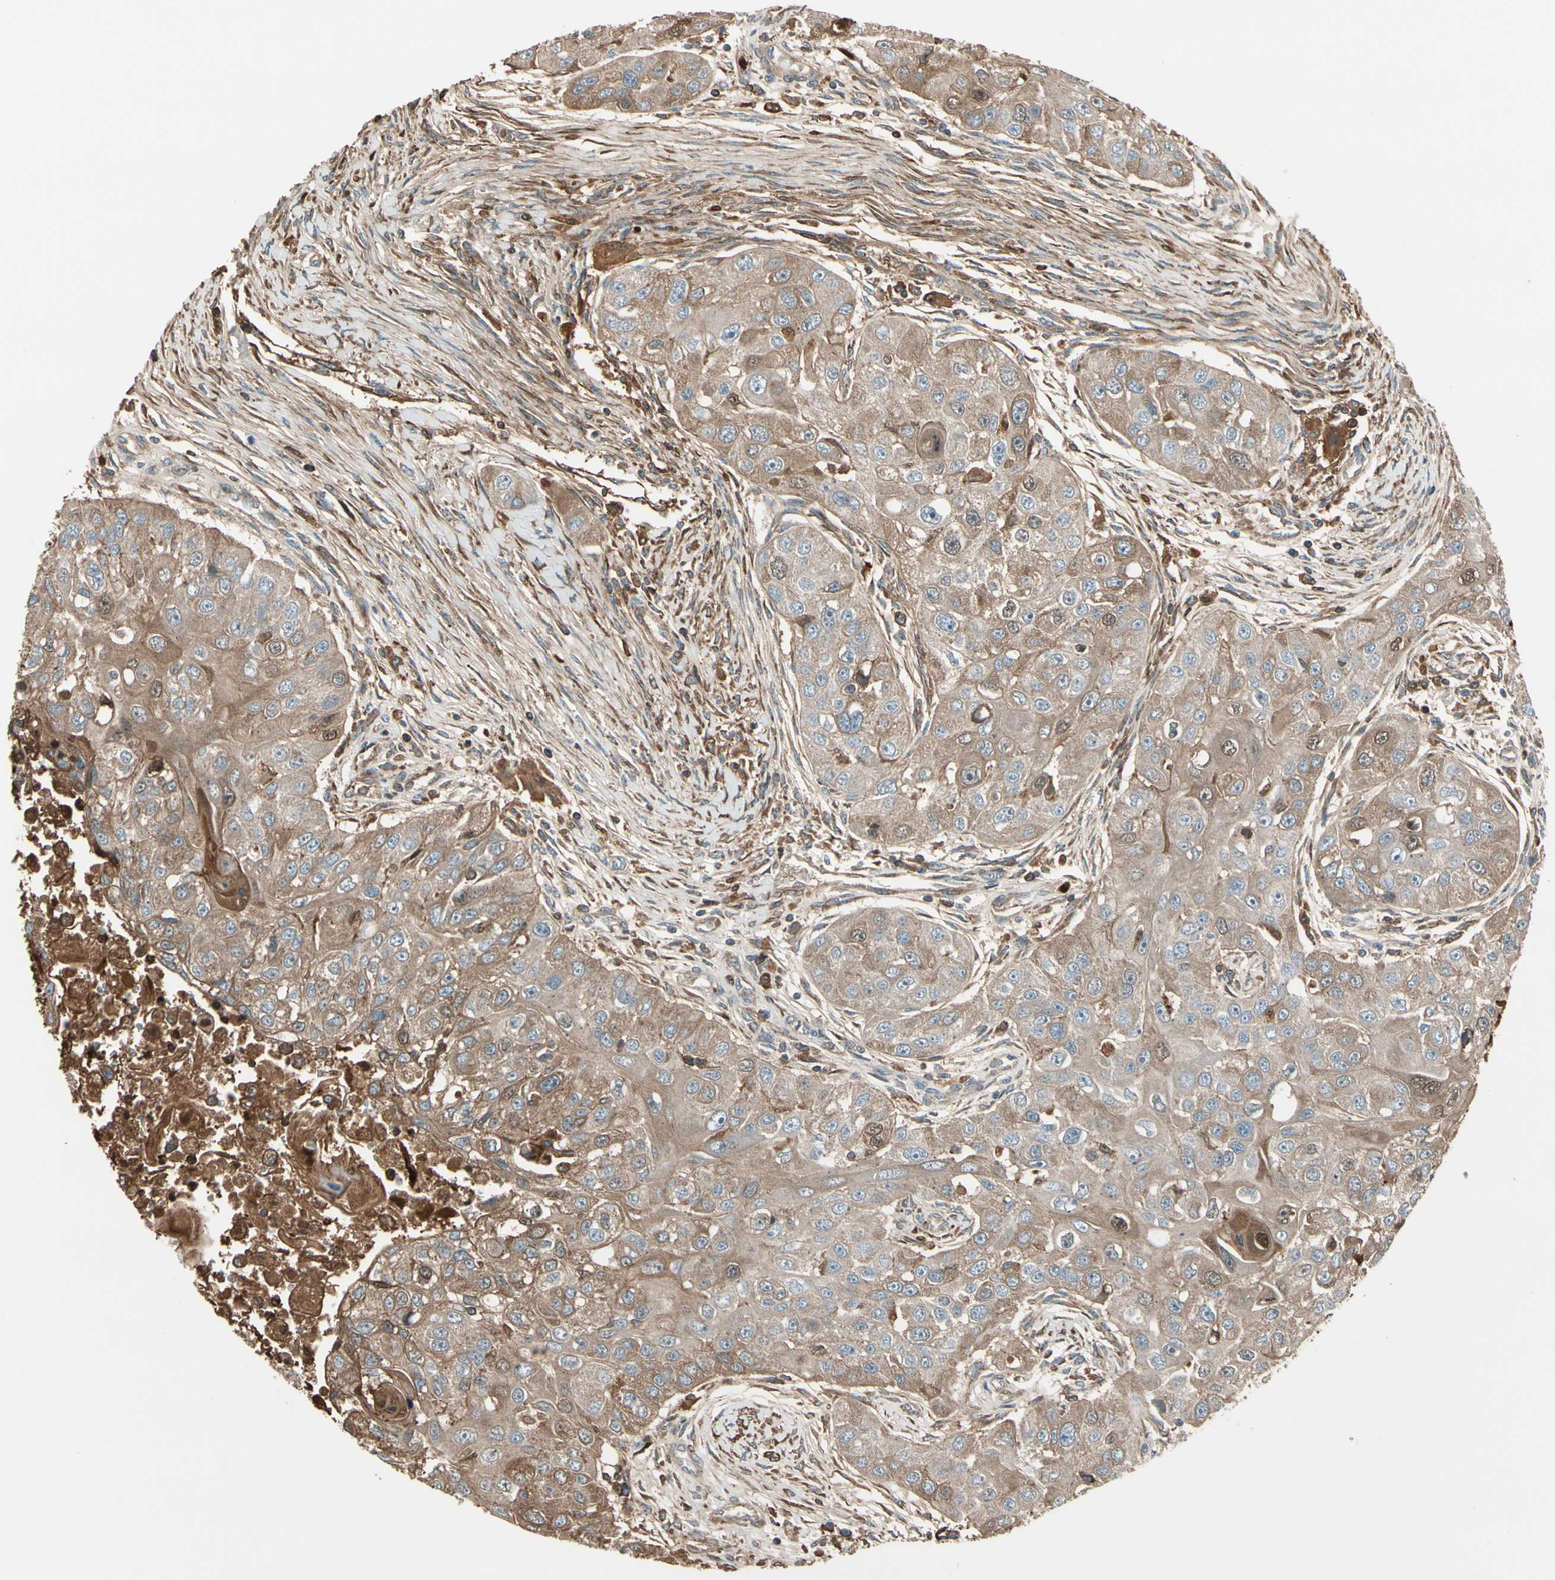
{"staining": {"intensity": "weak", "quantity": ">75%", "location": "cytoplasmic/membranous"}, "tissue": "head and neck cancer", "cell_type": "Tumor cells", "image_type": "cancer", "snomed": [{"axis": "morphology", "description": "Normal tissue, NOS"}, {"axis": "morphology", "description": "Squamous cell carcinoma, NOS"}, {"axis": "topography", "description": "Skeletal muscle"}, {"axis": "topography", "description": "Head-Neck"}], "caption": "DAB (3,3'-diaminobenzidine) immunohistochemical staining of human head and neck cancer displays weak cytoplasmic/membranous protein expression in approximately >75% of tumor cells.", "gene": "STX11", "patient": {"sex": "male", "age": 51}}